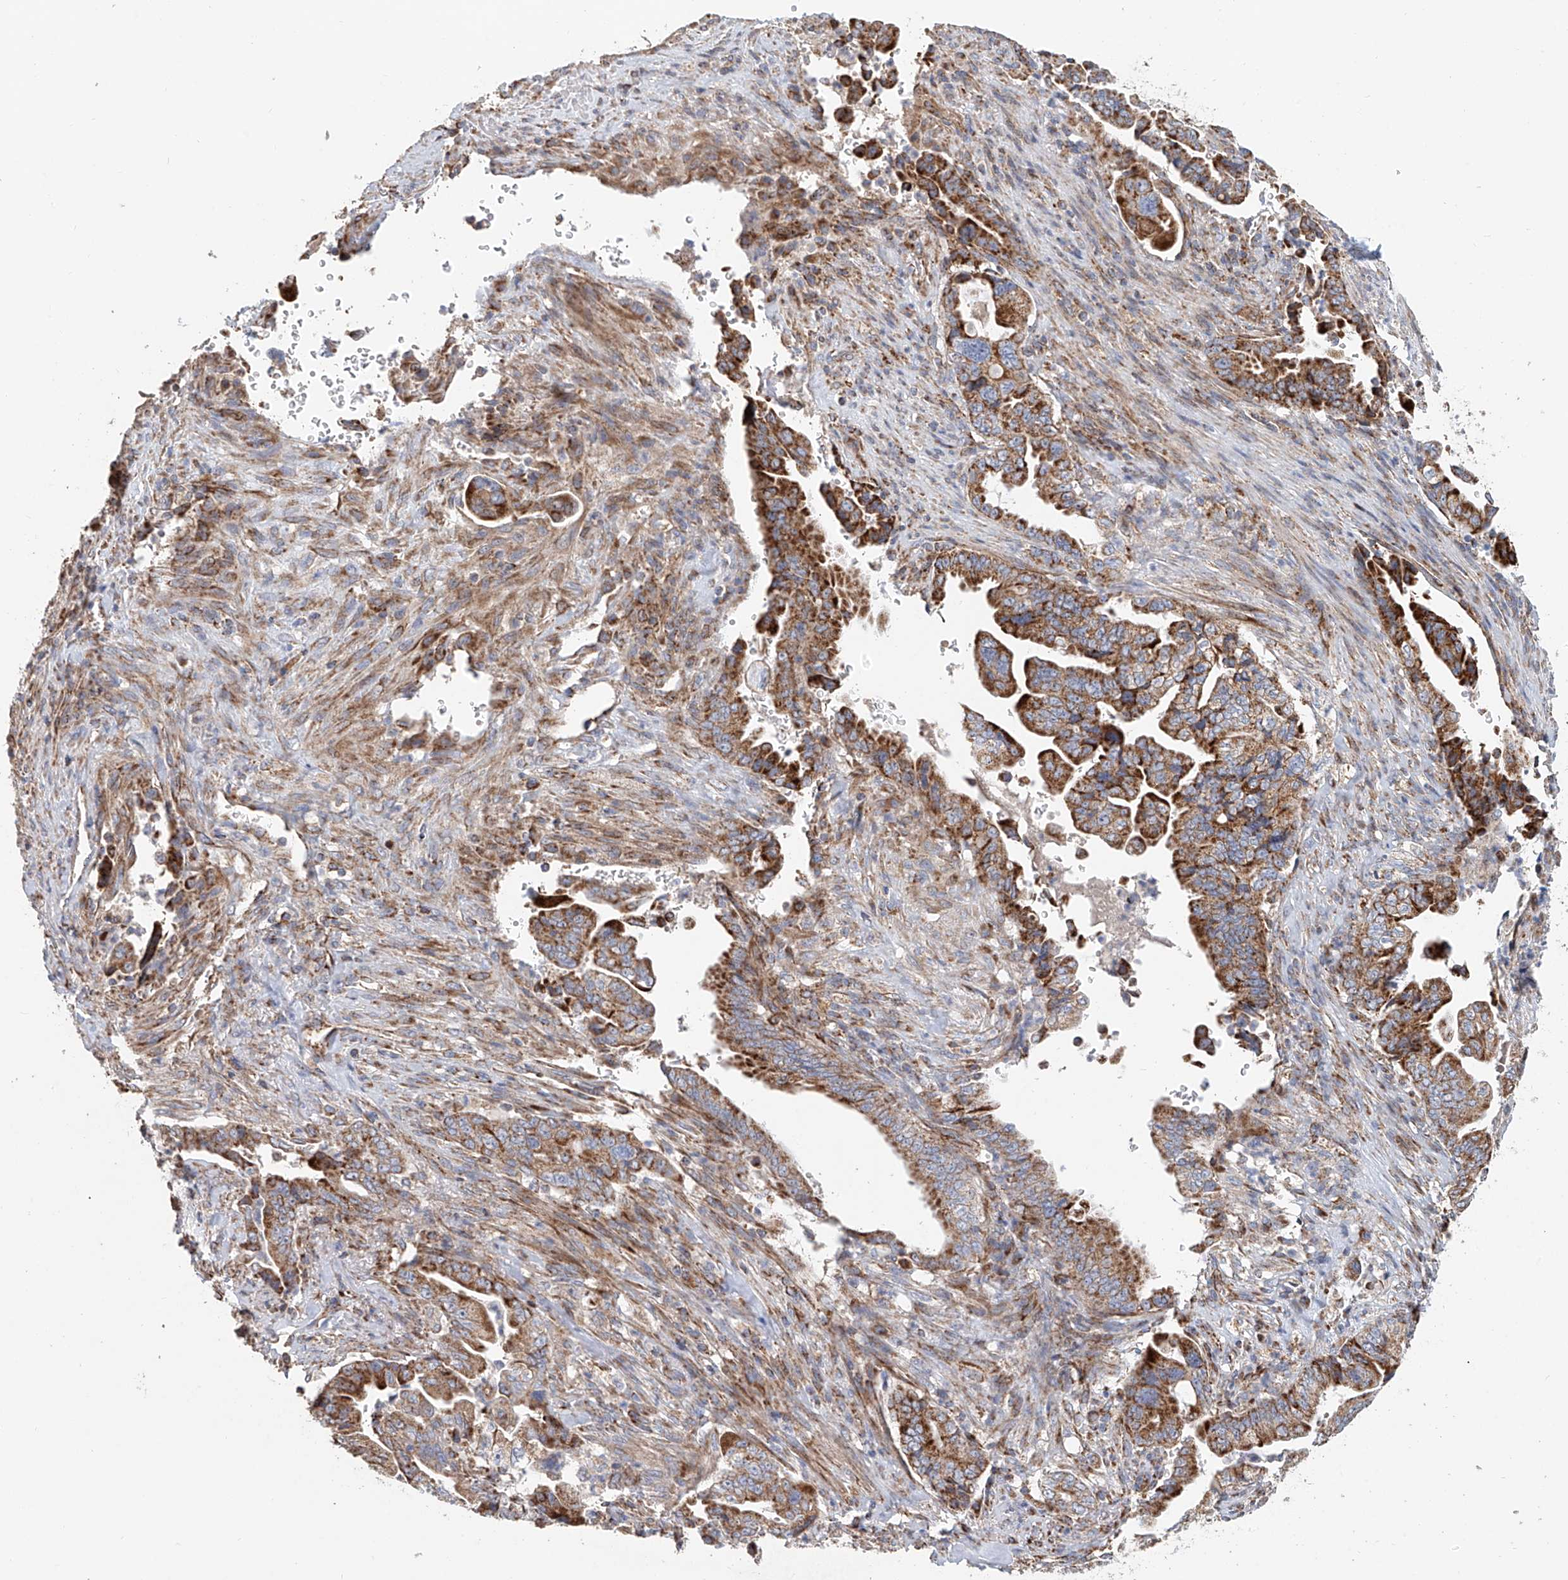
{"staining": {"intensity": "moderate", "quantity": ">75%", "location": "cytoplasmic/membranous"}, "tissue": "pancreatic cancer", "cell_type": "Tumor cells", "image_type": "cancer", "snomed": [{"axis": "morphology", "description": "Adenocarcinoma, NOS"}, {"axis": "topography", "description": "Pancreas"}], "caption": "Brown immunohistochemical staining in human pancreatic cancer demonstrates moderate cytoplasmic/membranous staining in approximately >75% of tumor cells.", "gene": "MCL1", "patient": {"sex": "male", "age": 70}}